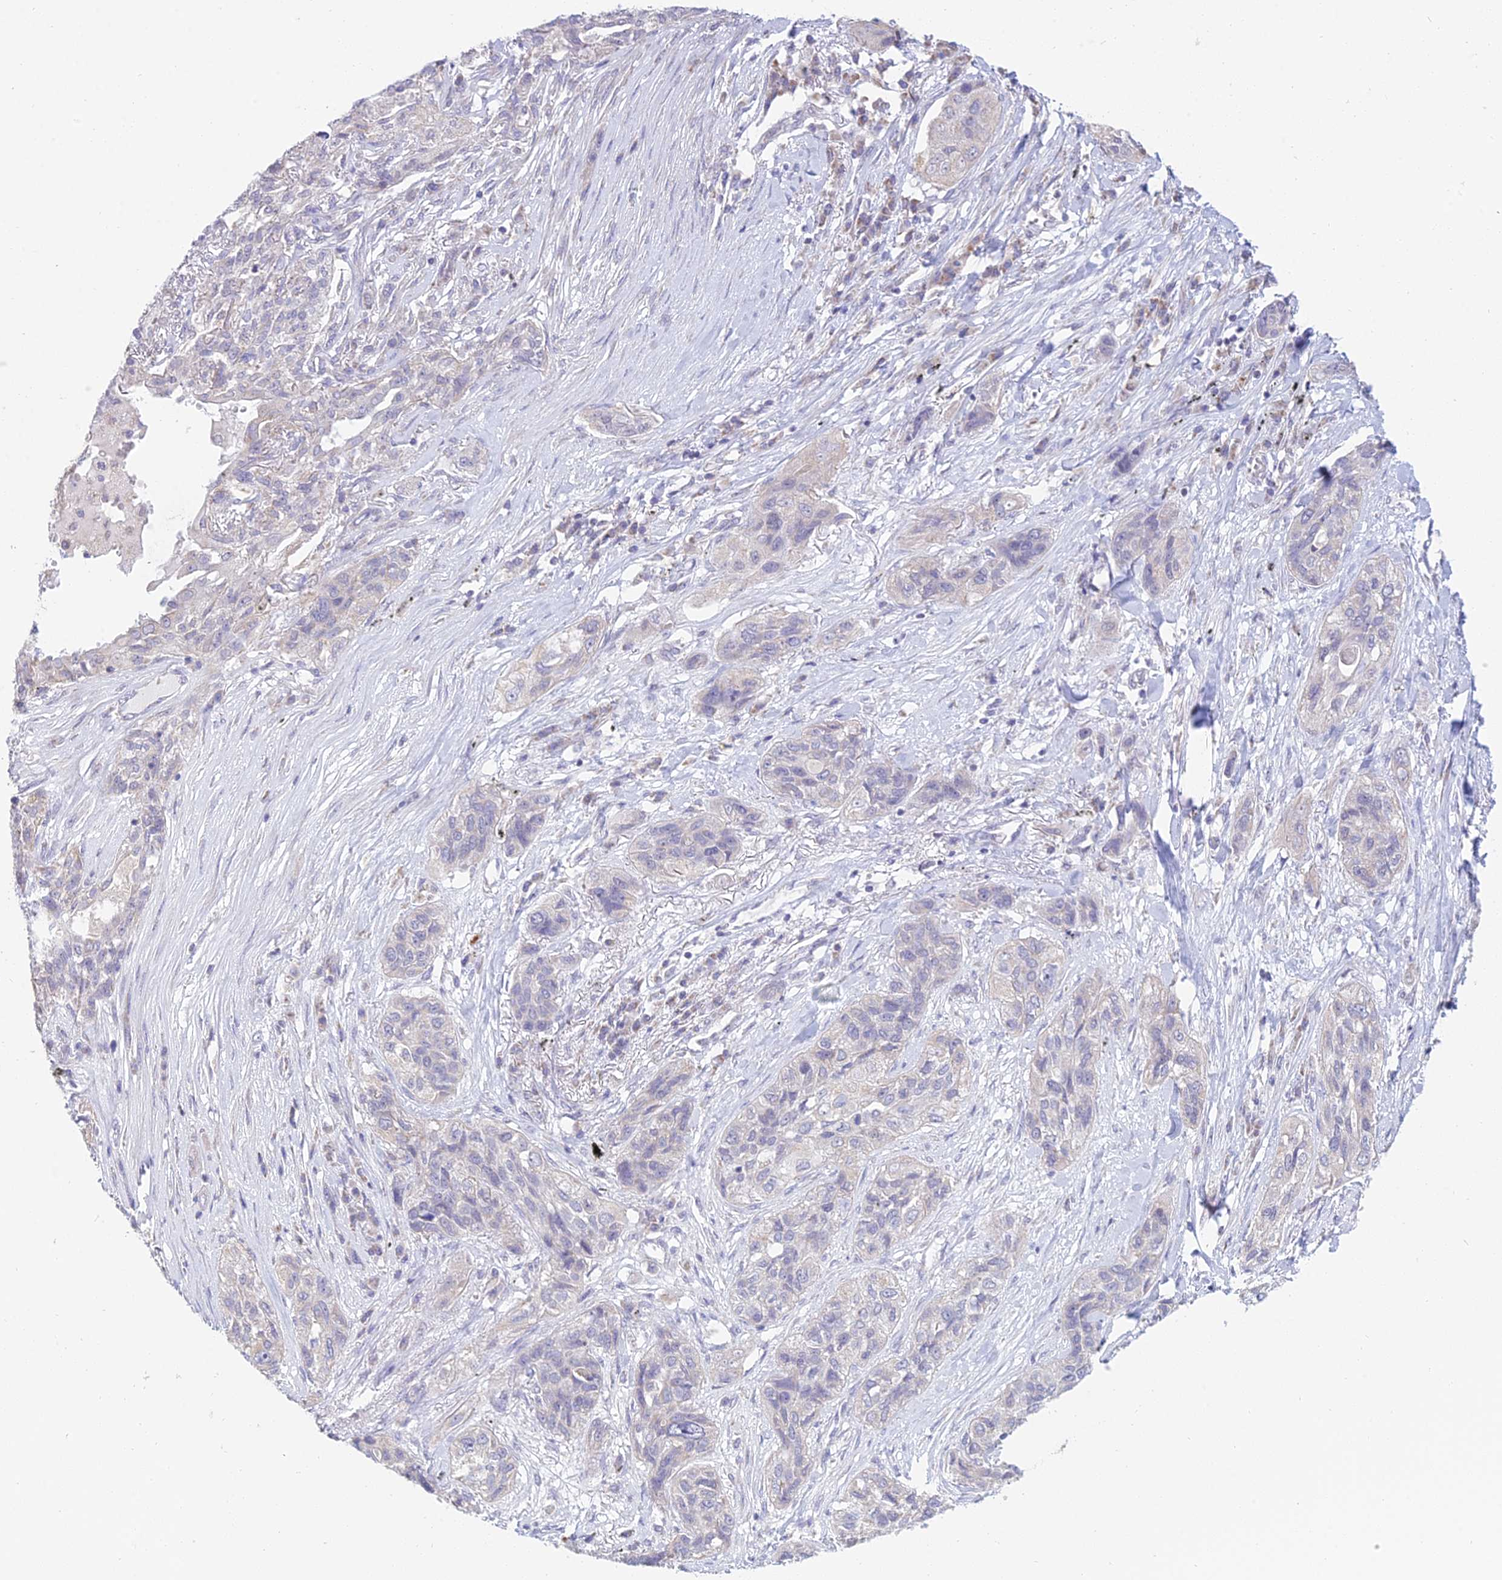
{"staining": {"intensity": "negative", "quantity": "none", "location": "none"}, "tissue": "lung cancer", "cell_type": "Tumor cells", "image_type": "cancer", "snomed": [{"axis": "morphology", "description": "Squamous cell carcinoma, NOS"}, {"axis": "topography", "description": "Lung"}], "caption": "There is no significant positivity in tumor cells of lung cancer. Brightfield microscopy of IHC stained with DAB (3,3'-diaminobenzidine) (brown) and hematoxylin (blue), captured at high magnification.", "gene": "CFAP206", "patient": {"sex": "female", "age": 70}}